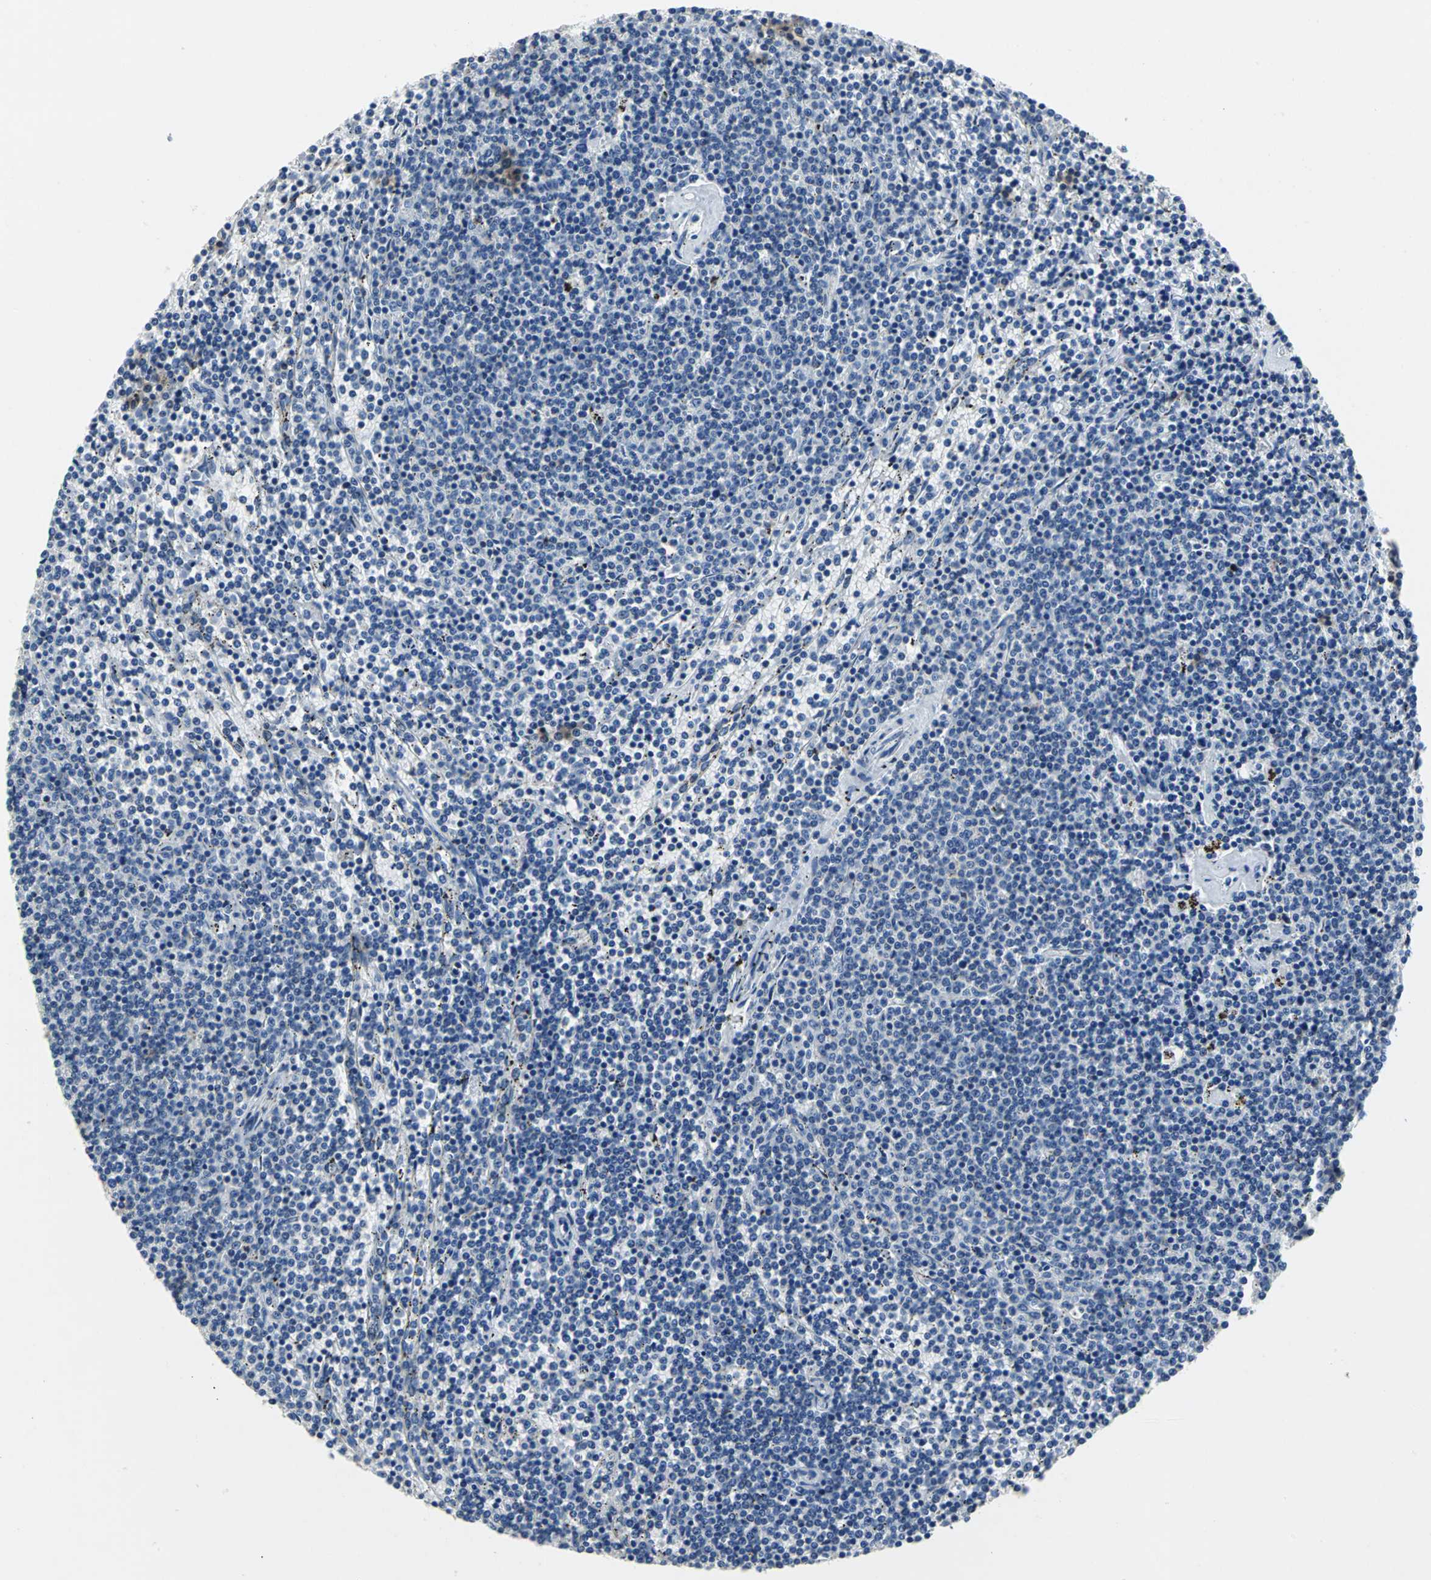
{"staining": {"intensity": "negative", "quantity": "none", "location": "none"}, "tissue": "lymphoma", "cell_type": "Tumor cells", "image_type": "cancer", "snomed": [{"axis": "morphology", "description": "Malignant lymphoma, non-Hodgkin's type, Low grade"}, {"axis": "topography", "description": "Spleen"}], "caption": "Human malignant lymphoma, non-Hodgkin's type (low-grade) stained for a protein using IHC exhibits no positivity in tumor cells.", "gene": "IFI6", "patient": {"sex": "female", "age": 50}}